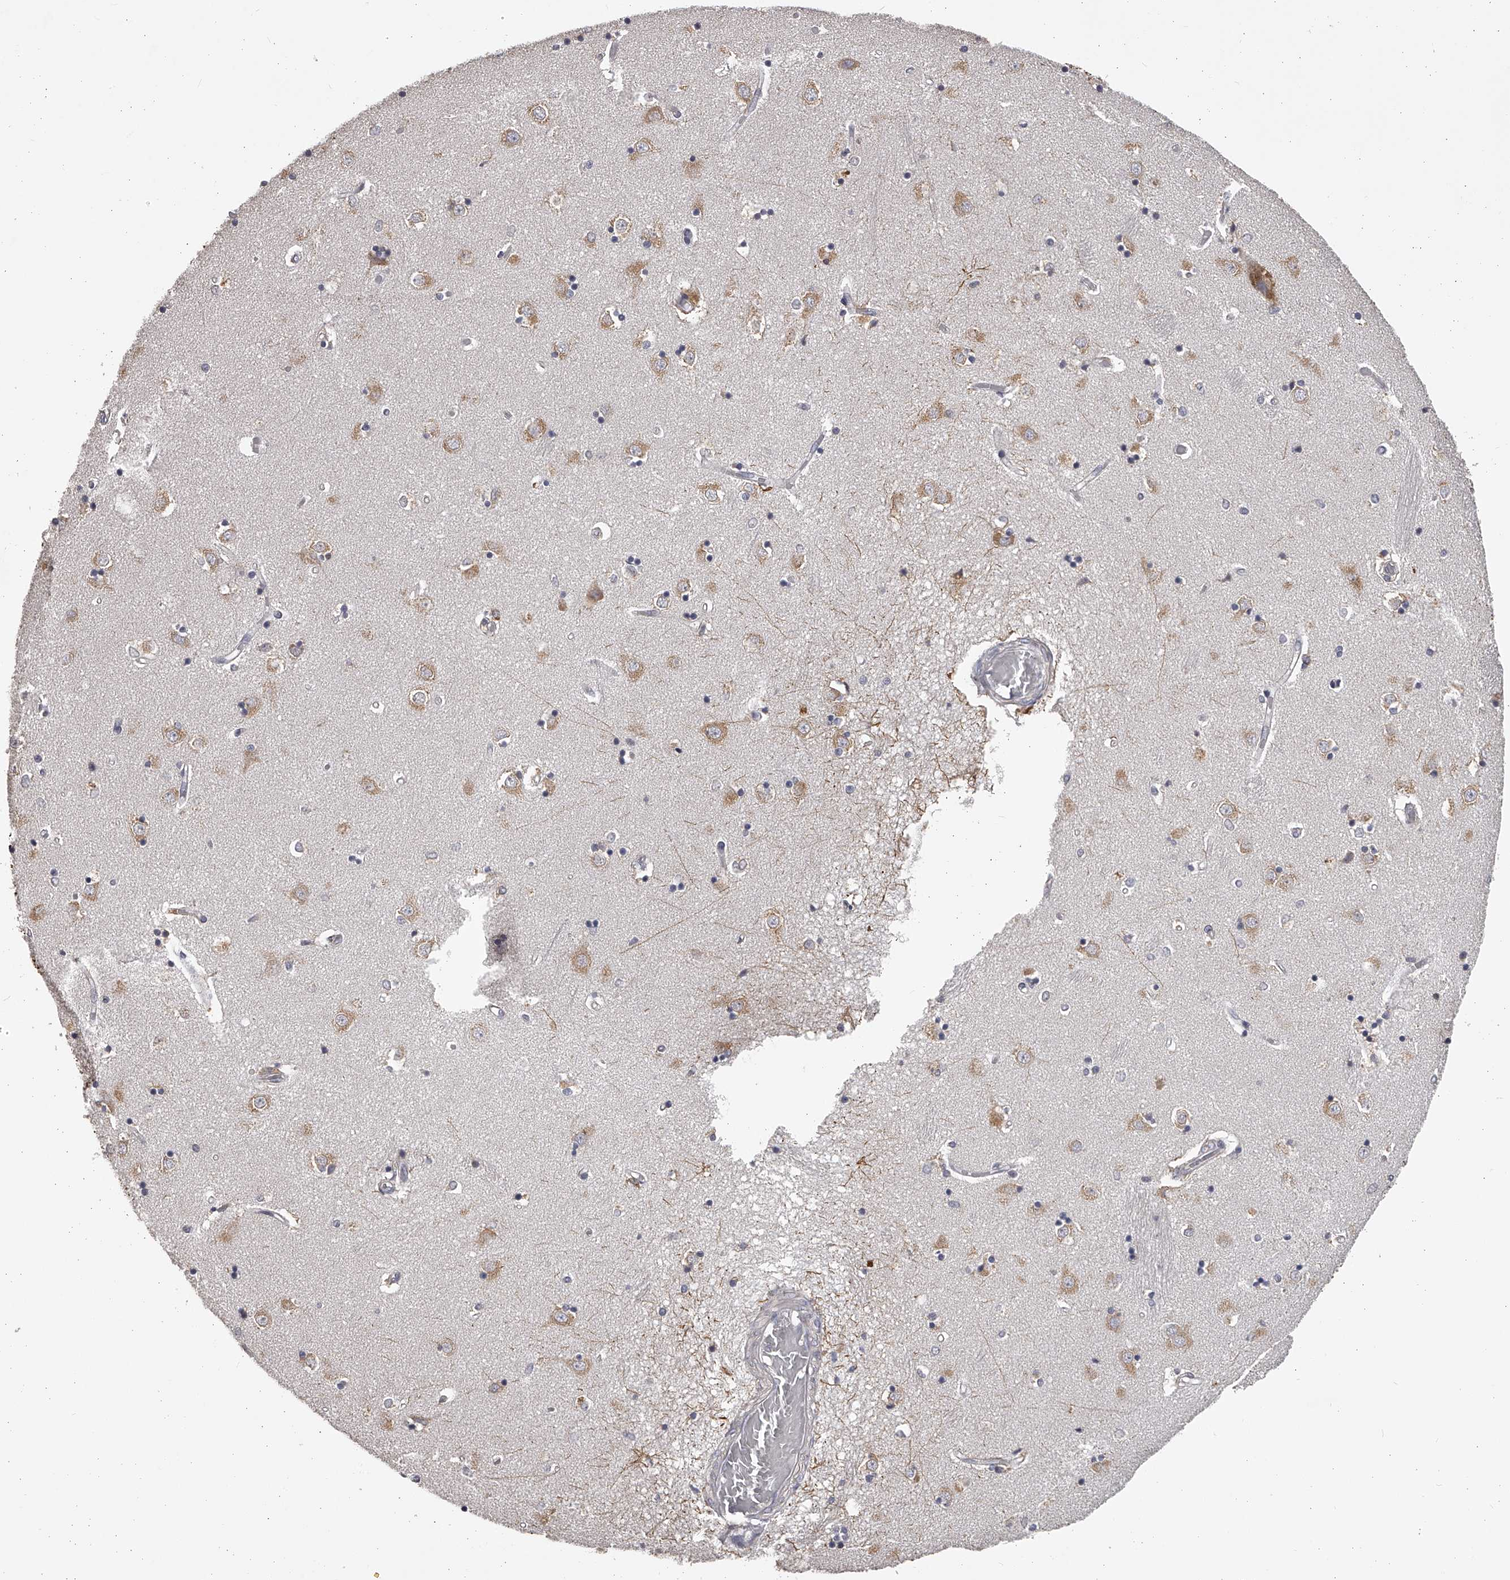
{"staining": {"intensity": "negative", "quantity": "none", "location": "none"}, "tissue": "caudate", "cell_type": "Glial cells", "image_type": "normal", "snomed": [{"axis": "morphology", "description": "Normal tissue, NOS"}, {"axis": "topography", "description": "Lateral ventricle wall"}], "caption": "IHC photomicrograph of unremarkable caudate: human caudate stained with DAB (3,3'-diaminobenzidine) shows no significant protein expression in glial cells. (Brightfield microscopy of DAB (3,3'-diaminobenzidine) immunohistochemistry at high magnification).", "gene": "TNN", "patient": {"sex": "male", "age": 45}}